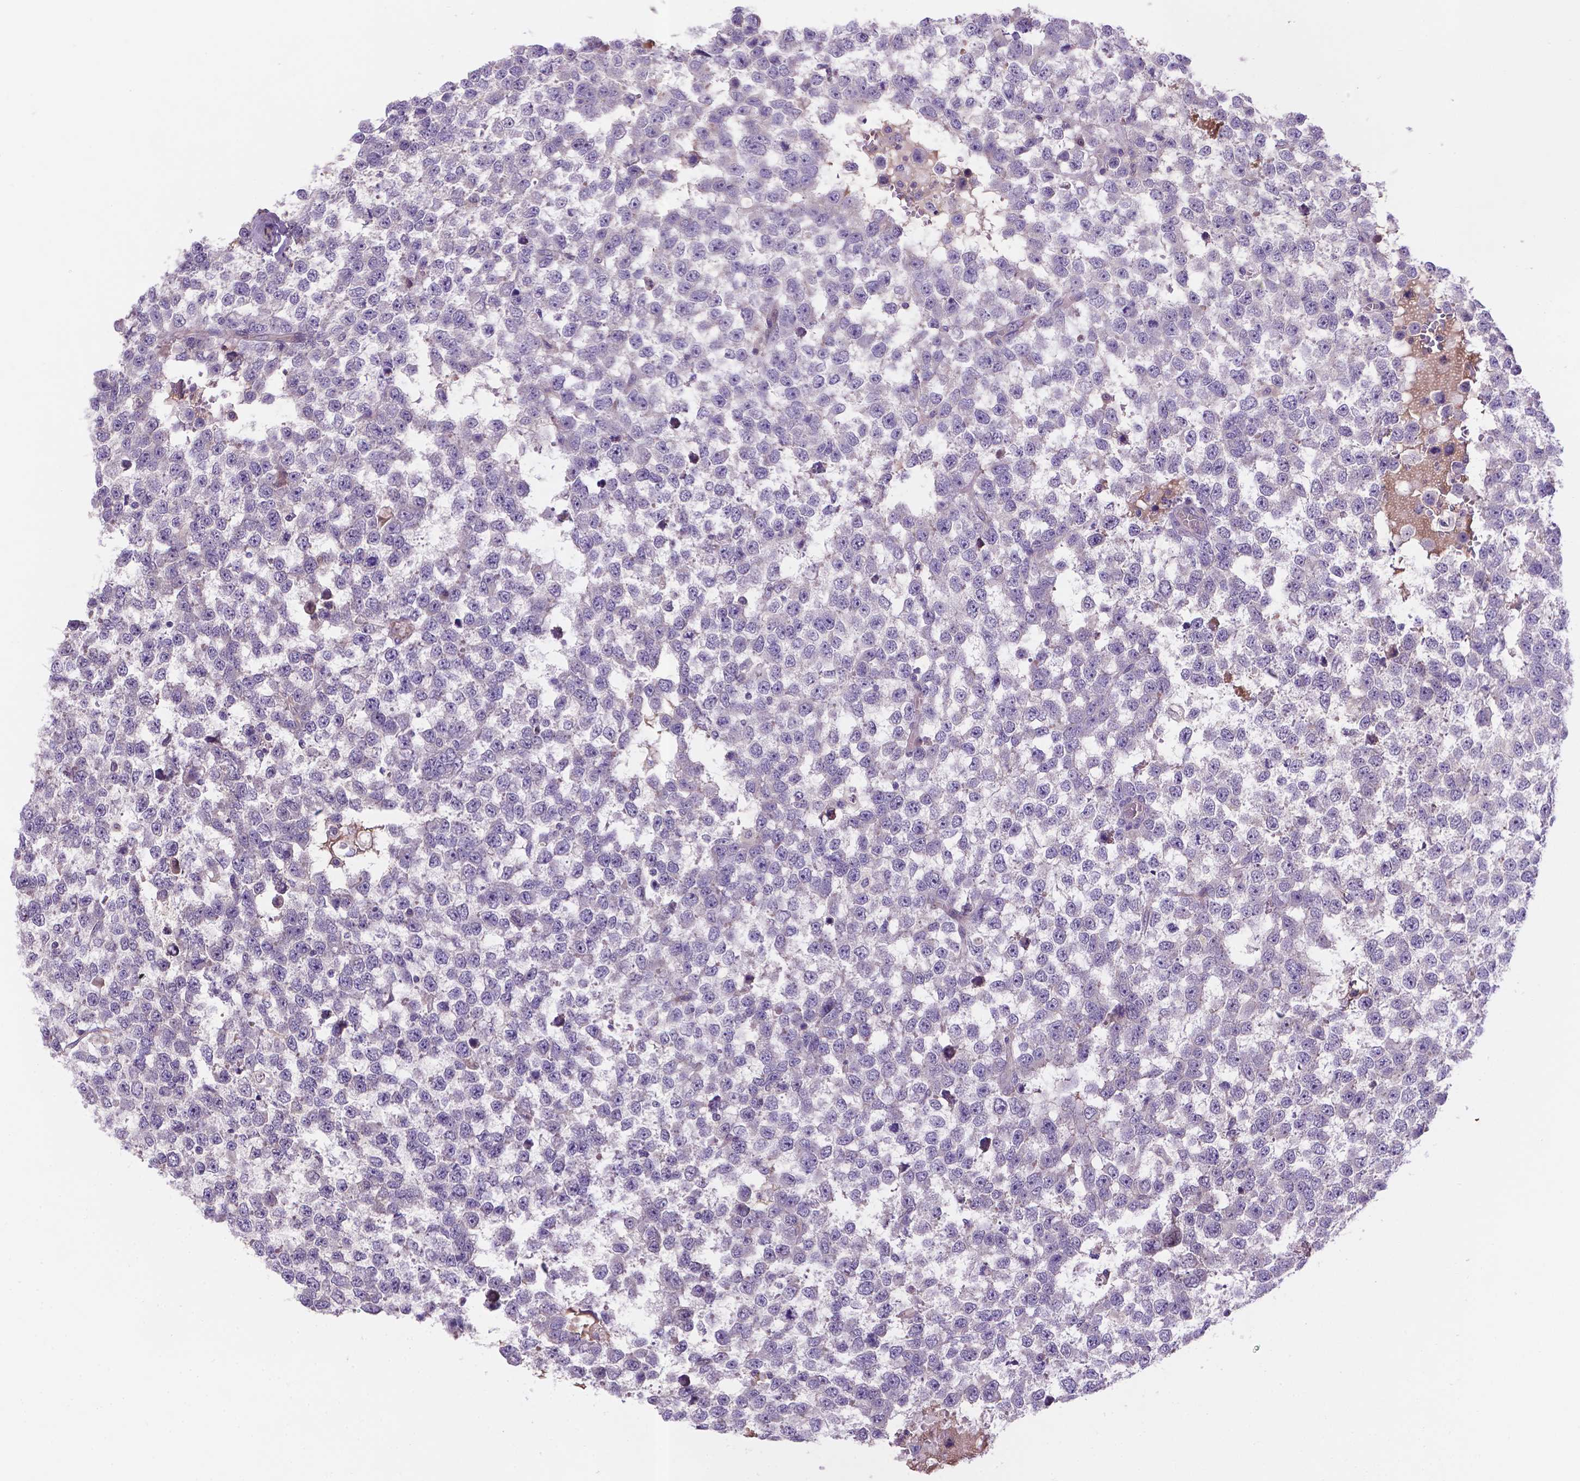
{"staining": {"intensity": "negative", "quantity": "none", "location": "none"}, "tissue": "testis cancer", "cell_type": "Tumor cells", "image_type": "cancer", "snomed": [{"axis": "morphology", "description": "Normal tissue, NOS"}, {"axis": "morphology", "description": "Seminoma, NOS"}, {"axis": "topography", "description": "Testis"}, {"axis": "topography", "description": "Epididymis"}], "caption": "Tumor cells are negative for protein expression in human testis seminoma.", "gene": "TM4SF20", "patient": {"sex": "male", "age": 34}}